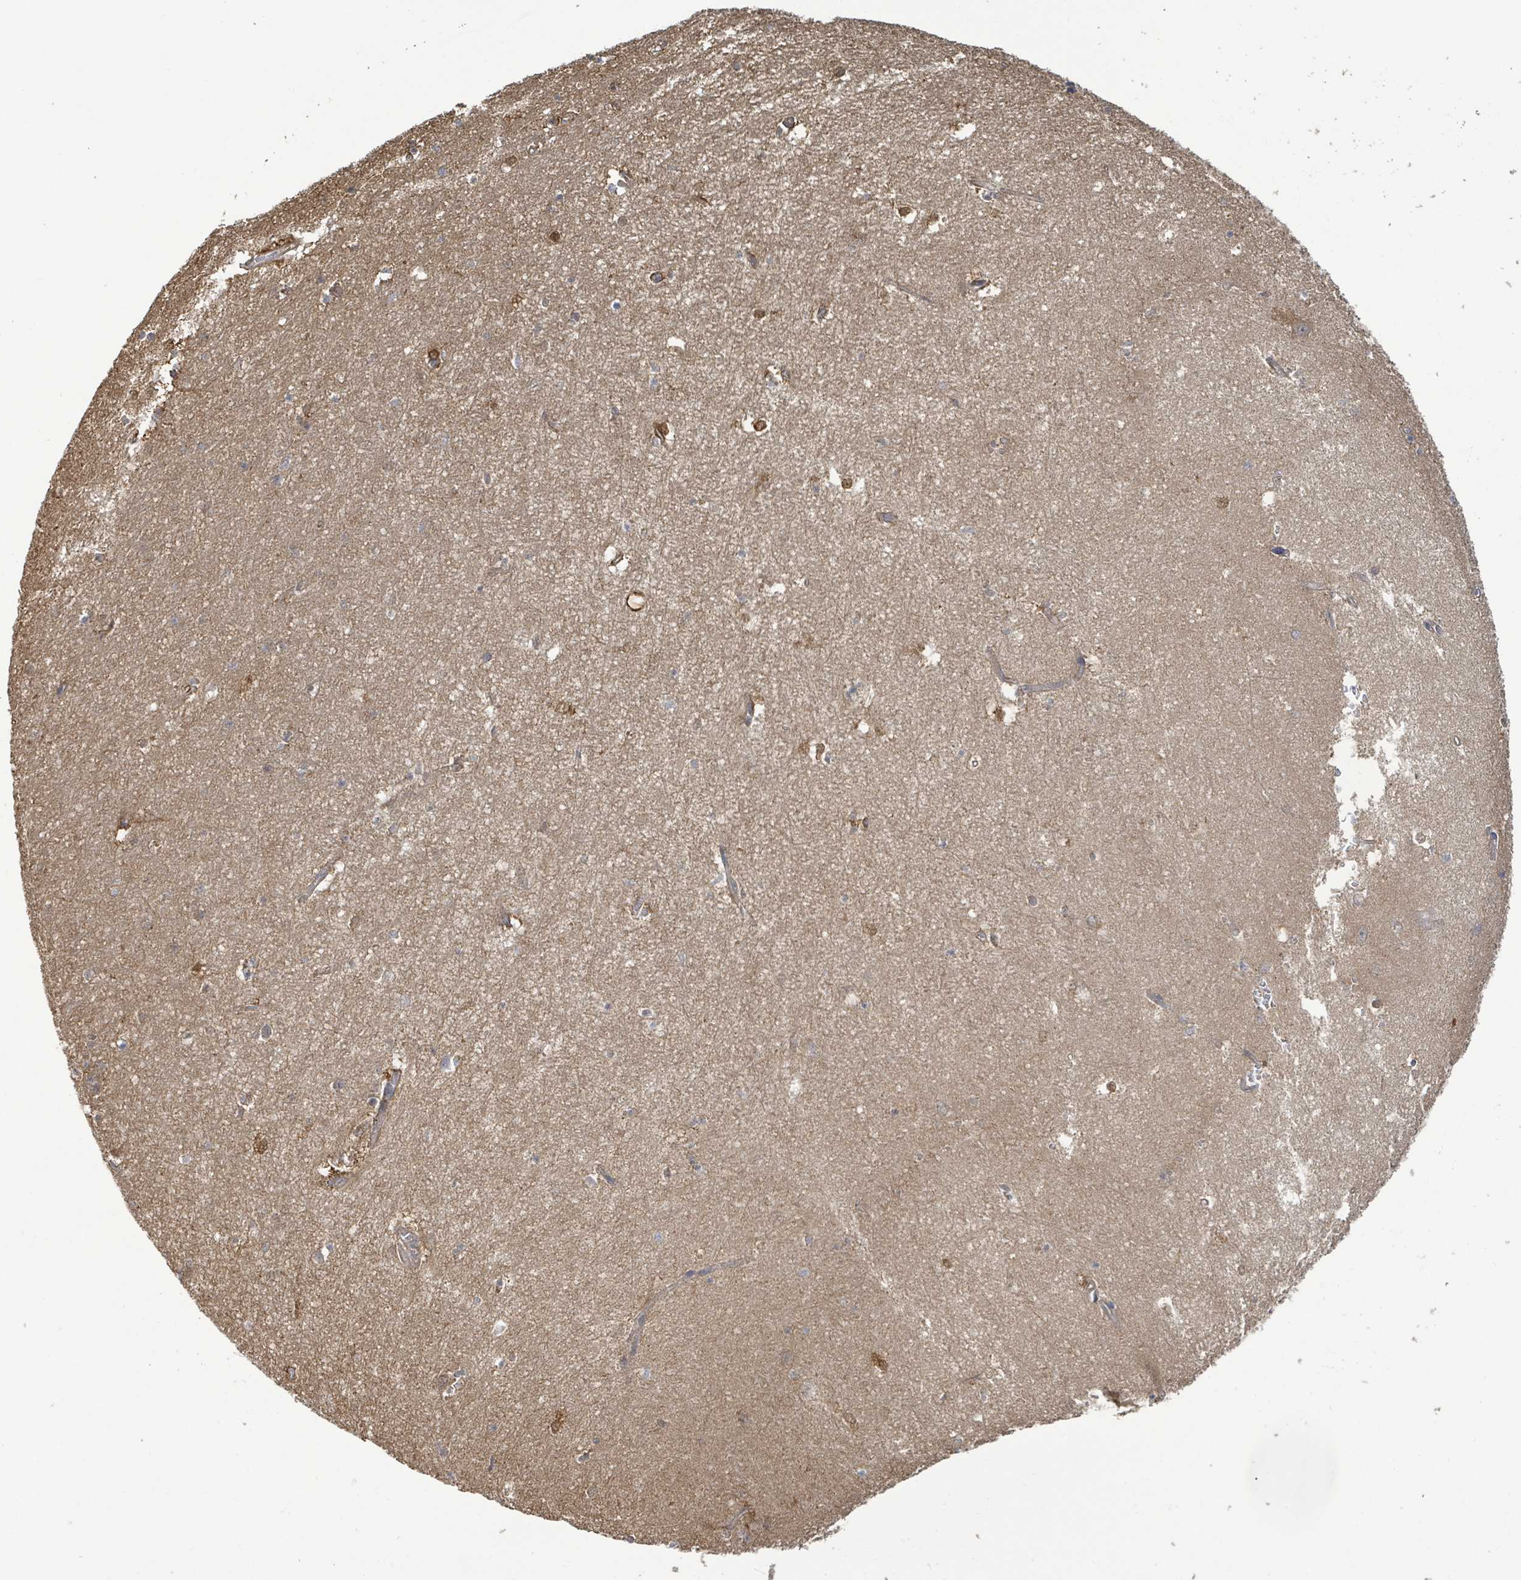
{"staining": {"intensity": "weak", "quantity": "<25%", "location": "cytoplasmic/membranous"}, "tissue": "hippocampus", "cell_type": "Glial cells", "image_type": "normal", "snomed": [{"axis": "morphology", "description": "Normal tissue, NOS"}, {"axis": "topography", "description": "Hippocampus"}], "caption": "IHC histopathology image of normal human hippocampus stained for a protein (brown), which demonstrates no positivity in glial cells.", "gene": "PGAM1", "patient": {"sex": "female", "age": 64}}